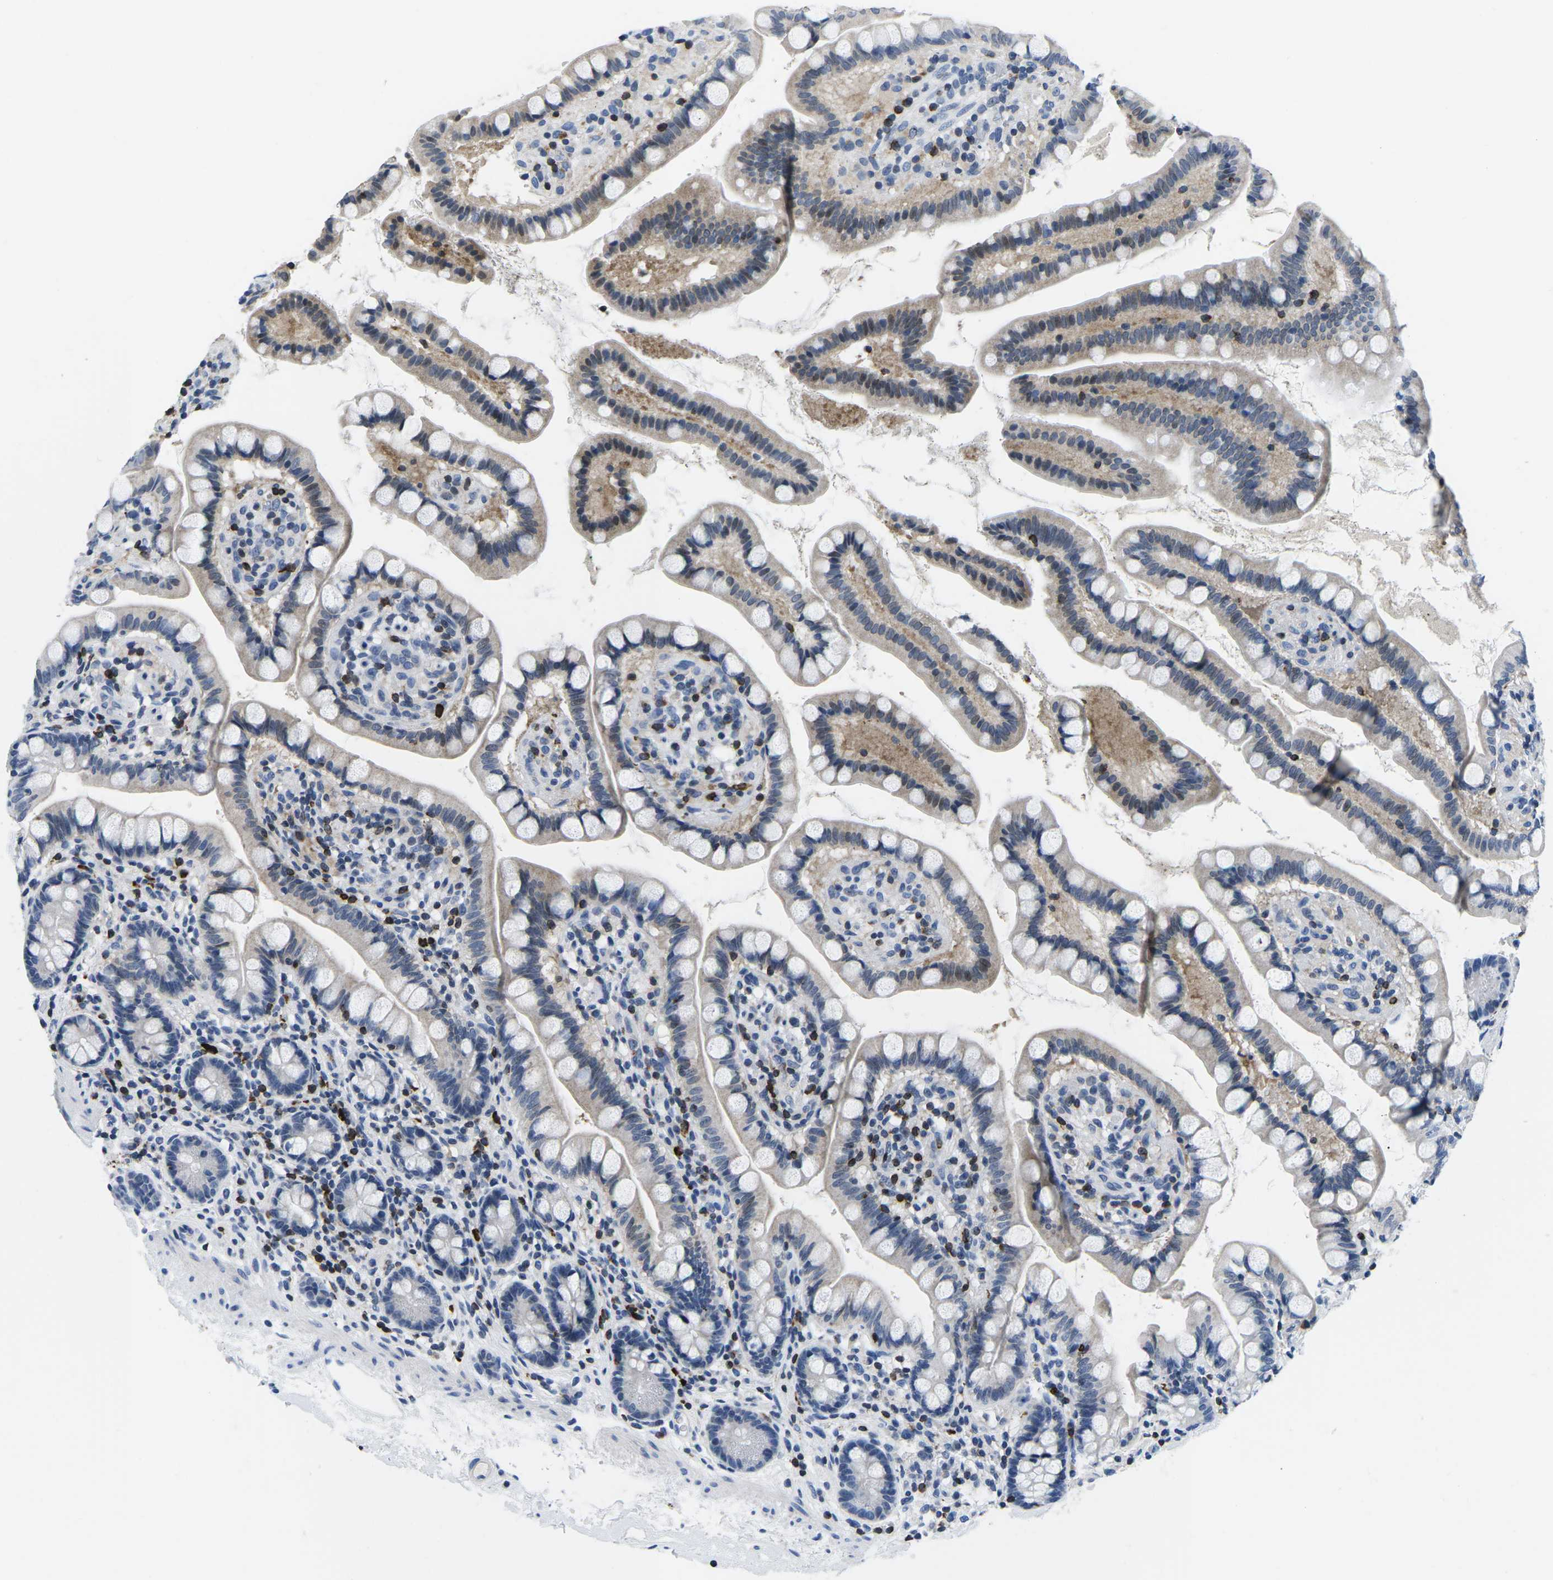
{"staining": {"intensity": "negative", "quantity": "none", "location": "none"}, "tissue": "small intestine", "cell_type": "Glandular cells", "image_type": "normal", "snomed": [{"axis": "morphology", "description": "Normal tissue, NOS"}, {"axis": "topography", "description": "Small intestine"}], "caption": "Glandular cells show no significant protein expression in normal small intestine.", "gene": "CTSW", "patient": {"sex": "female", "age": 84}}